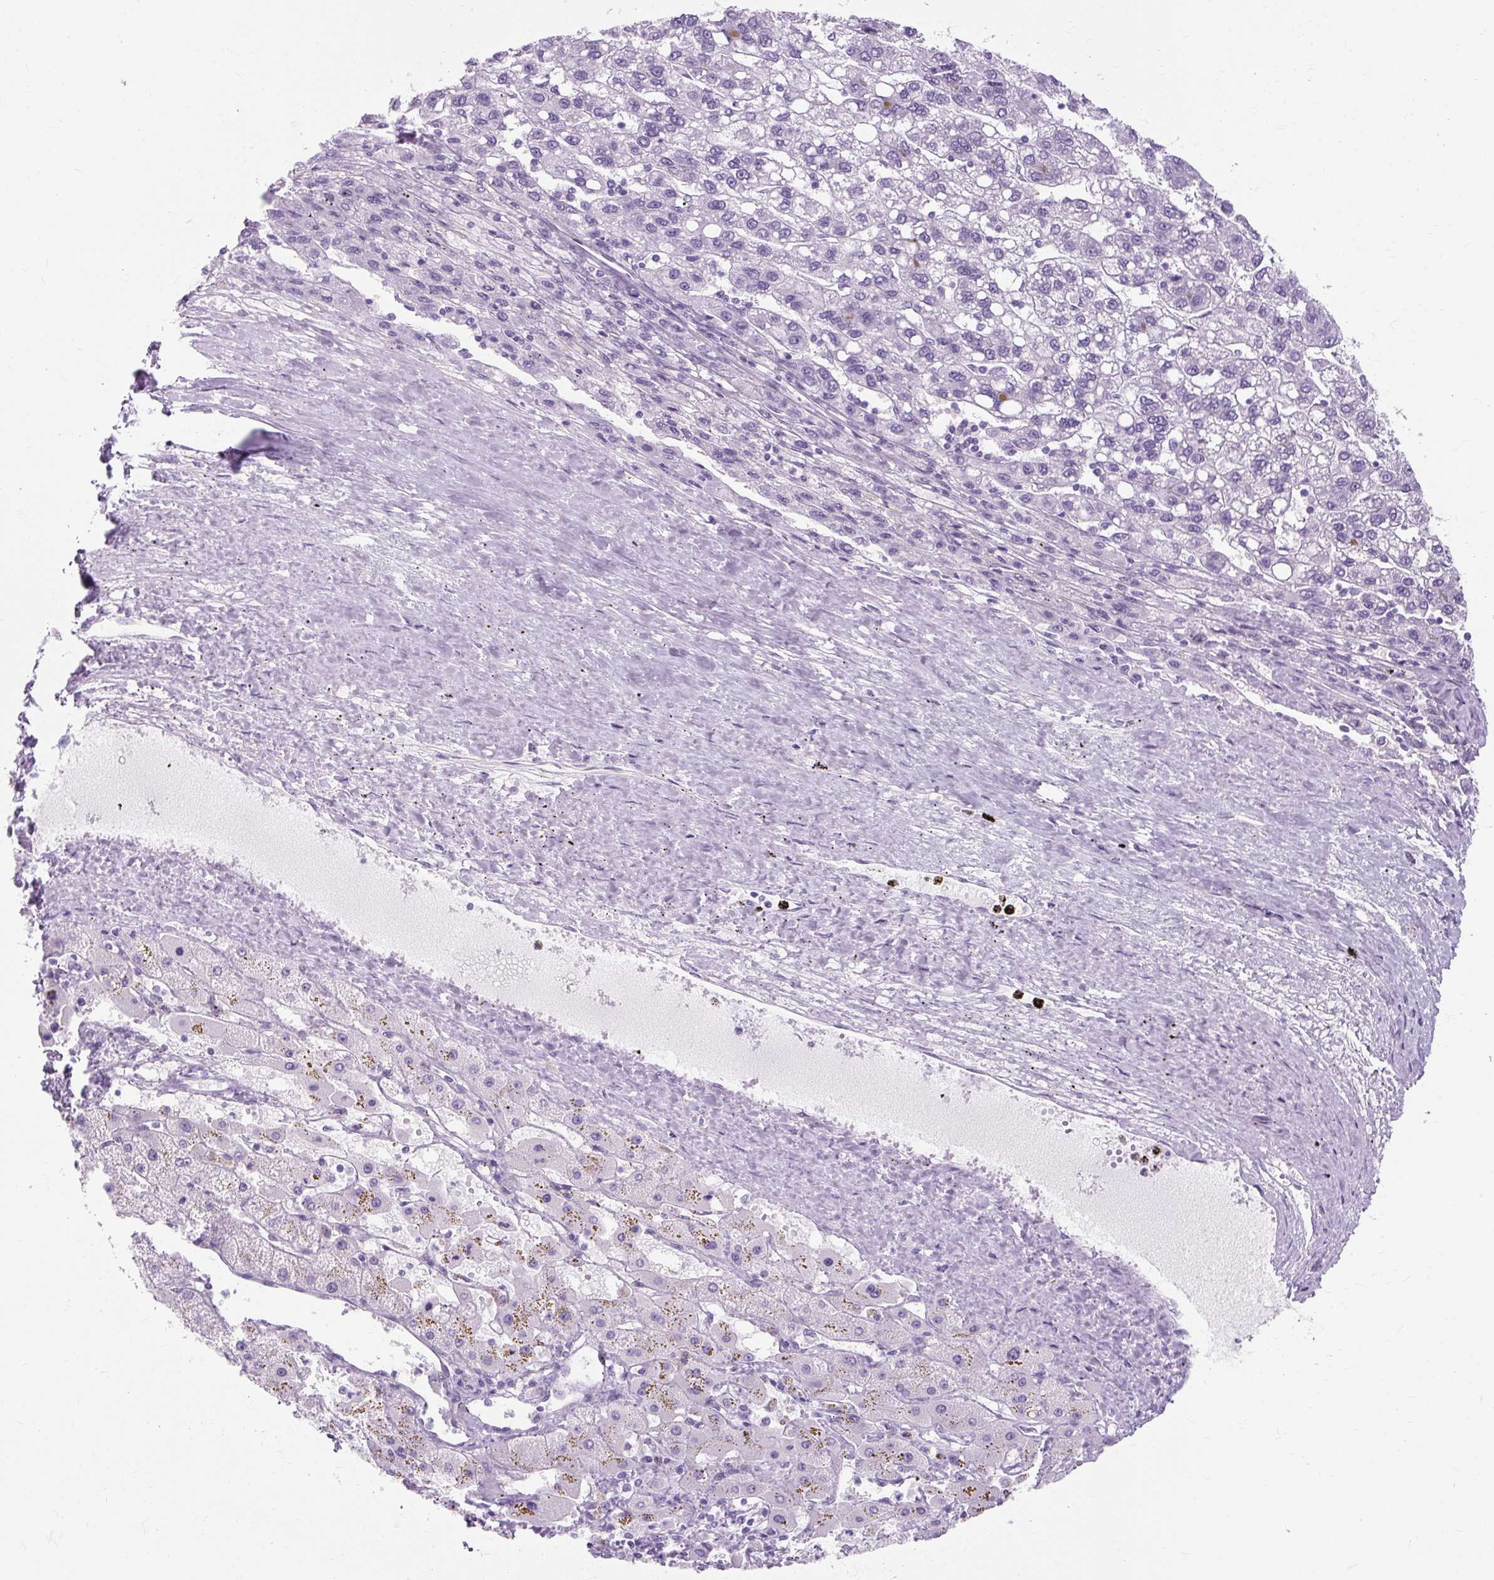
{"staining": {"intensity": "negative", "quantity": "none", "location": "none"}, "tissue": "liver cancer", "cell_type": "Tumor cells", "image_type": "cancer", "snomed": [{"axis": "morphology", "description": "Carcinoma, Hepatocellular, NOS"}, {"axis": "topography", "description": "Liver"}], "caption": "Immunohistochemical staining of liver cancer (hepatocellular carcinoma) reveals no significant expression in tumor cells. (DAB (3,3'-diaminobenzidine) immunohistochemistry (IHC) with hematoxylin counter stain).", "gene": "RYBP", "patient": {"sex": "female", "age": 82}}